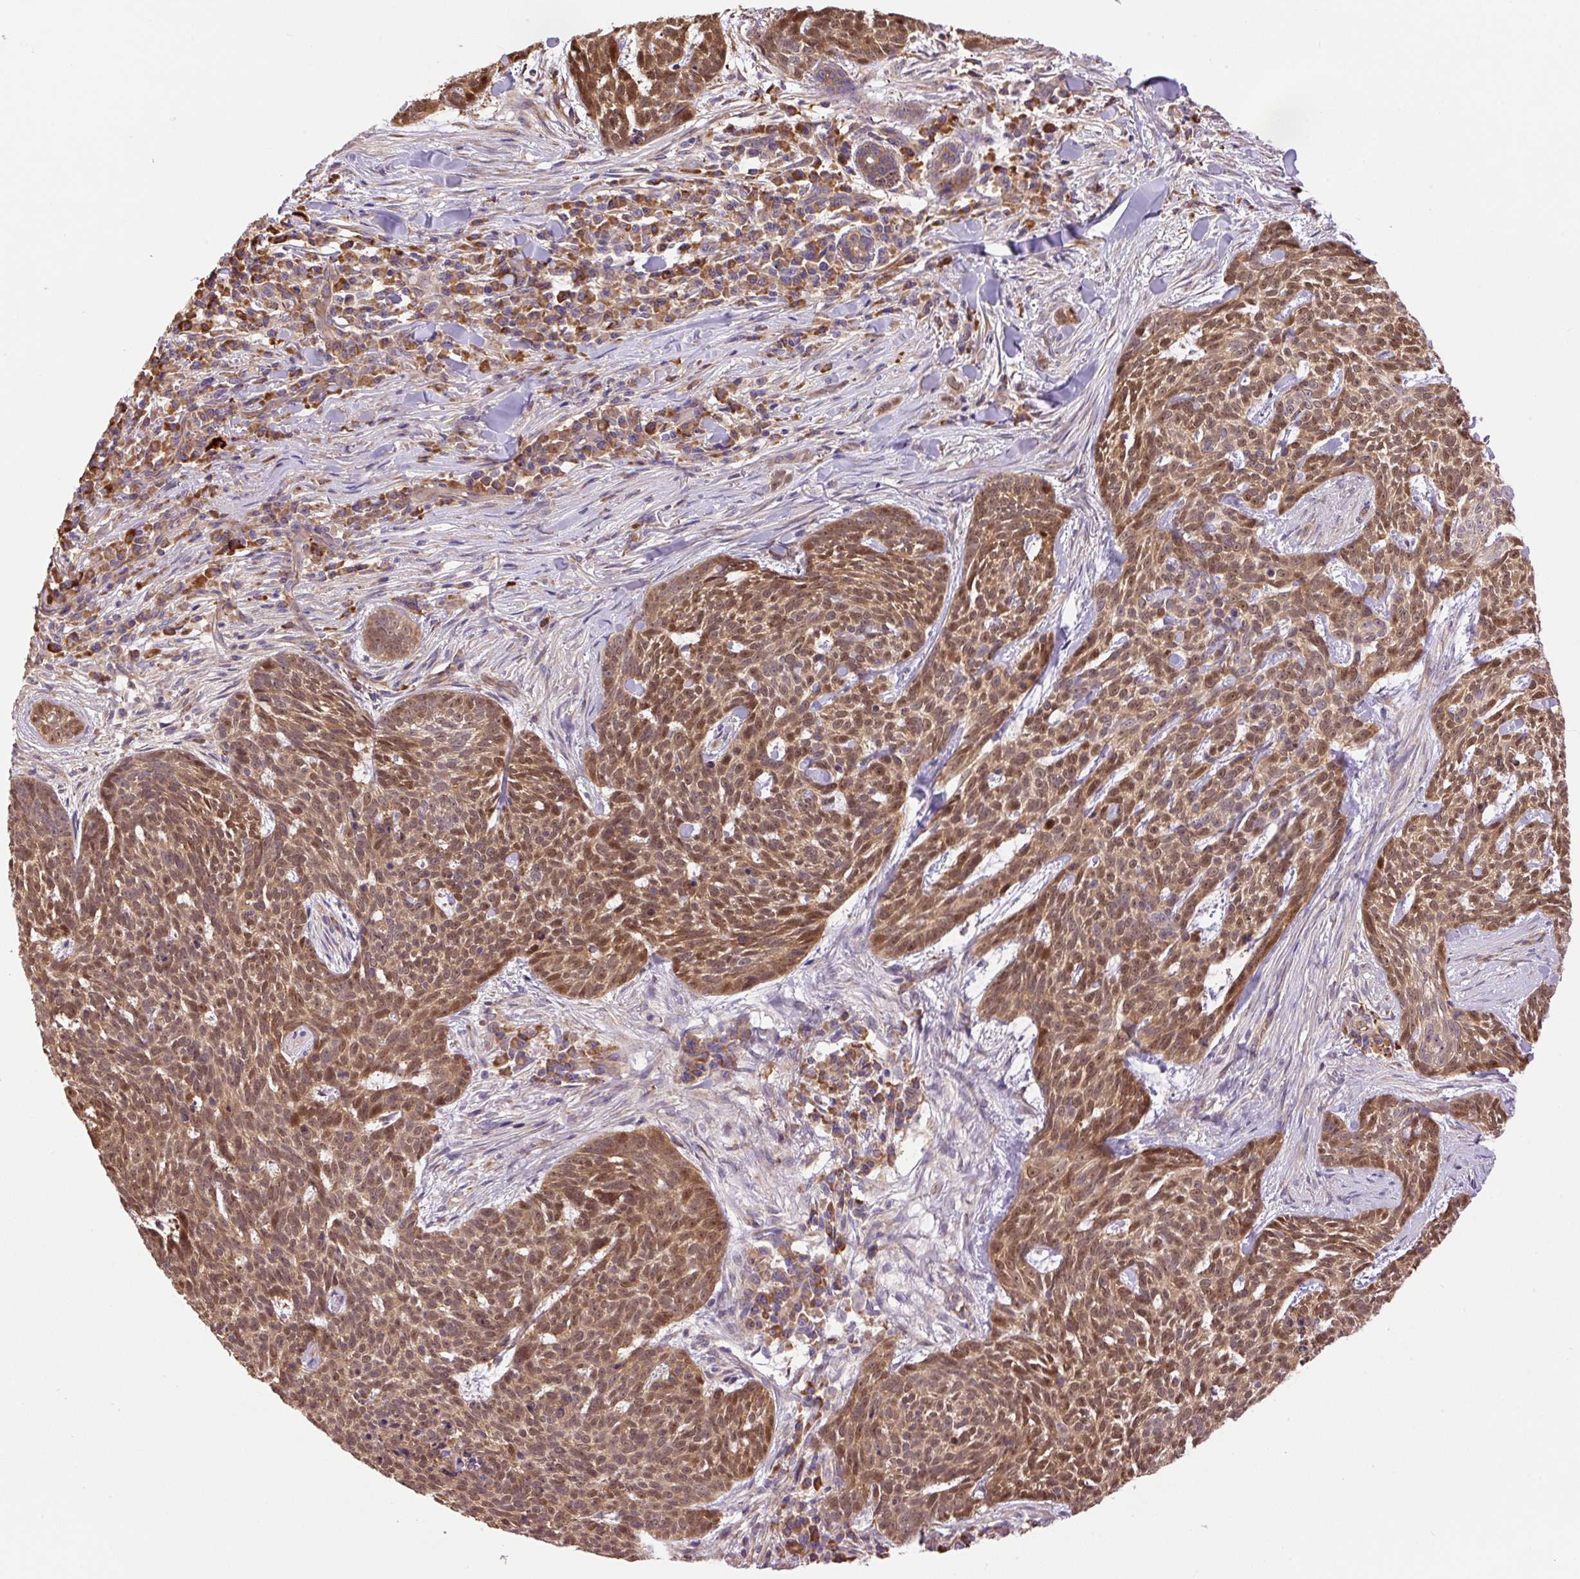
{"staining": {"intensity": "strong", "quantity": ">75%", "location": "cytoplasmic/membranous,nuclear"}, "tissue": "skin cancer", "cell_type": "Tumor cells", "image_type": "cancer", "snomed": [{"axis": "morphology", "description": "Basal cell carcinoma"}, {"axis": "topography", "description": "Skin"}], "caption": "The photomicrograph demonstrates staining of basal cell carcinoma (skin), revealing strong cytoplasmic/membranous and nuclear protein staining (brown color) within tumor cells.", "gene": "PPME1", "patient": {"sex": "female", "age": 93}}